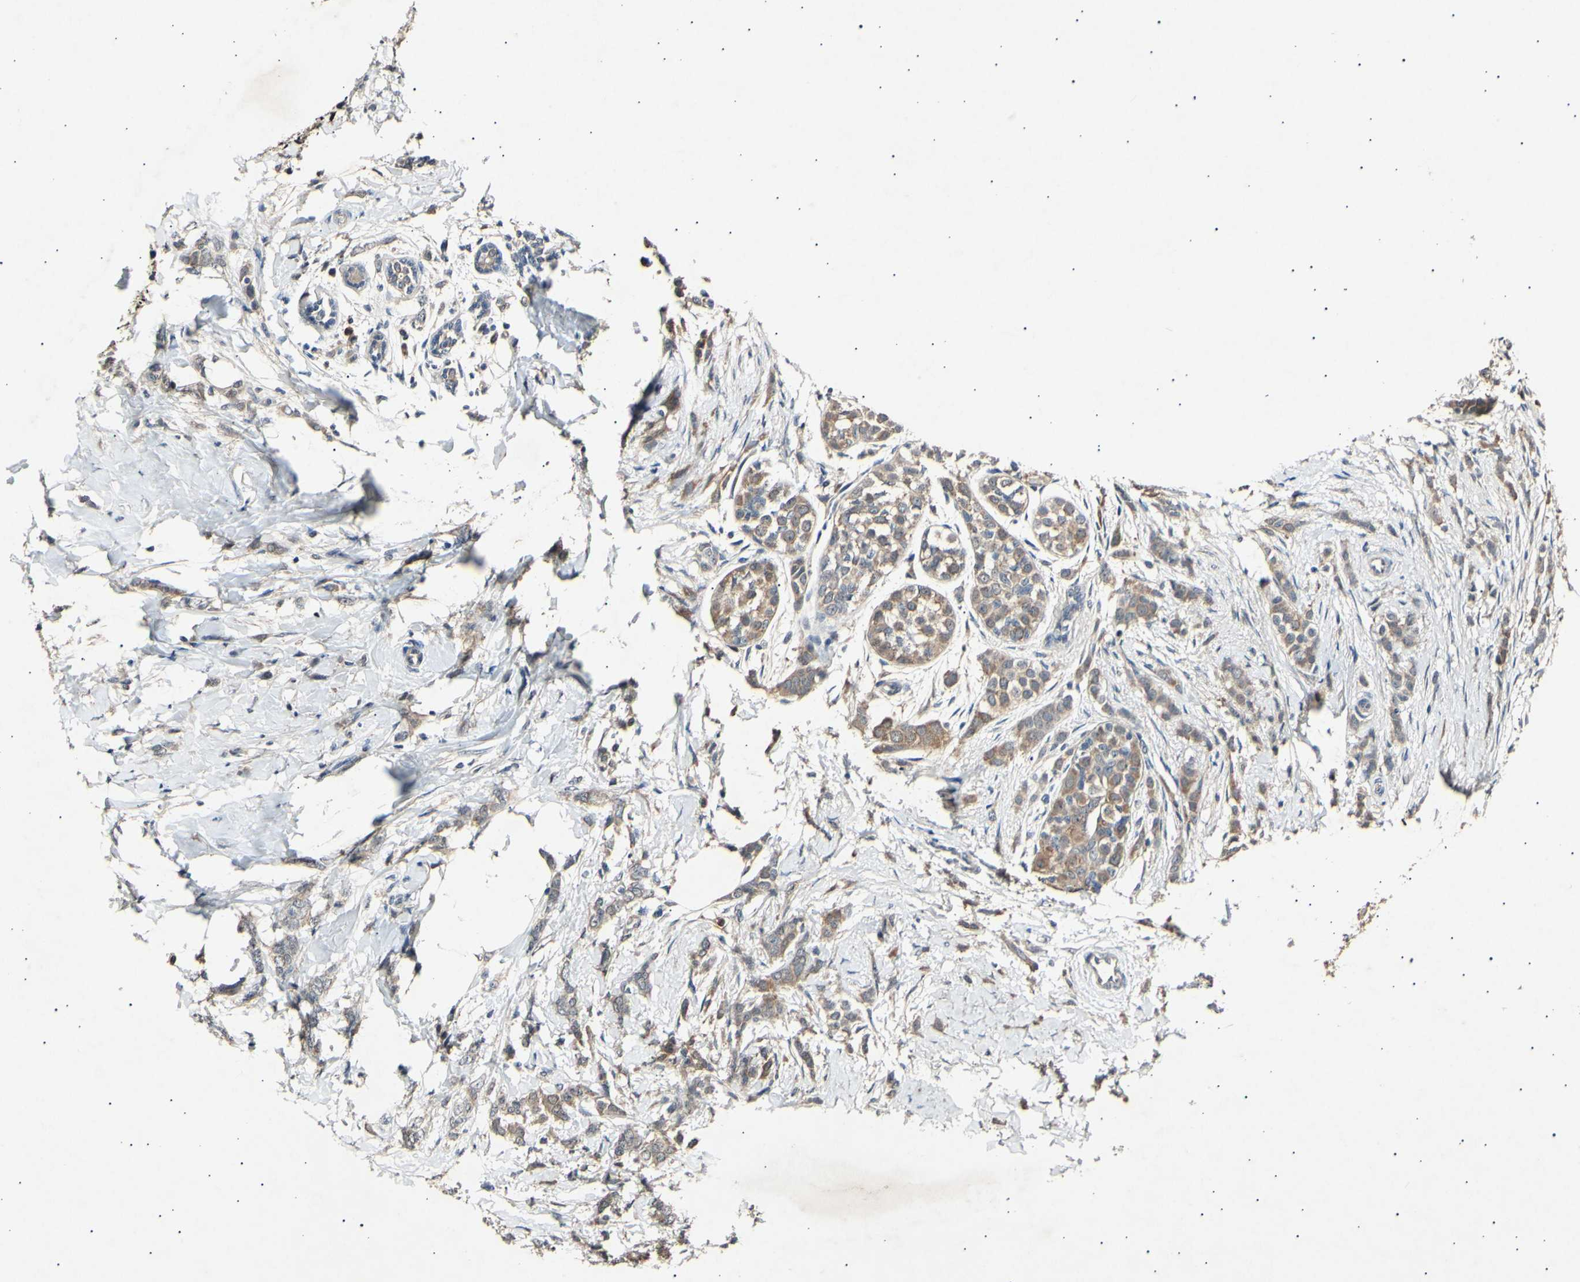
{"staining": {"intensity": "moderate", "quantity": ">75%", "location": "cytoplasmic/membranous"}, "tissue": "breast cancer", "cell_type": "Tumor cells", "image_type": "cancer", "snomed": [{"axis": "morphology", "description": "Lobular carcinoma, in situ"}, {"axis": "morphology", "description": "Lobular carcinoma"}, {"axis": "topography", "description": "Breast"}], "caption": "DAB immunohistochemical staining of breast cancer (lobular carcinoma in situ) reveals moderate cytoplasmic/membranous protein positivity in about >75% of tumor cells.", "gene": "ADCY3", "patient": {"sex": "female", "age": 41}}